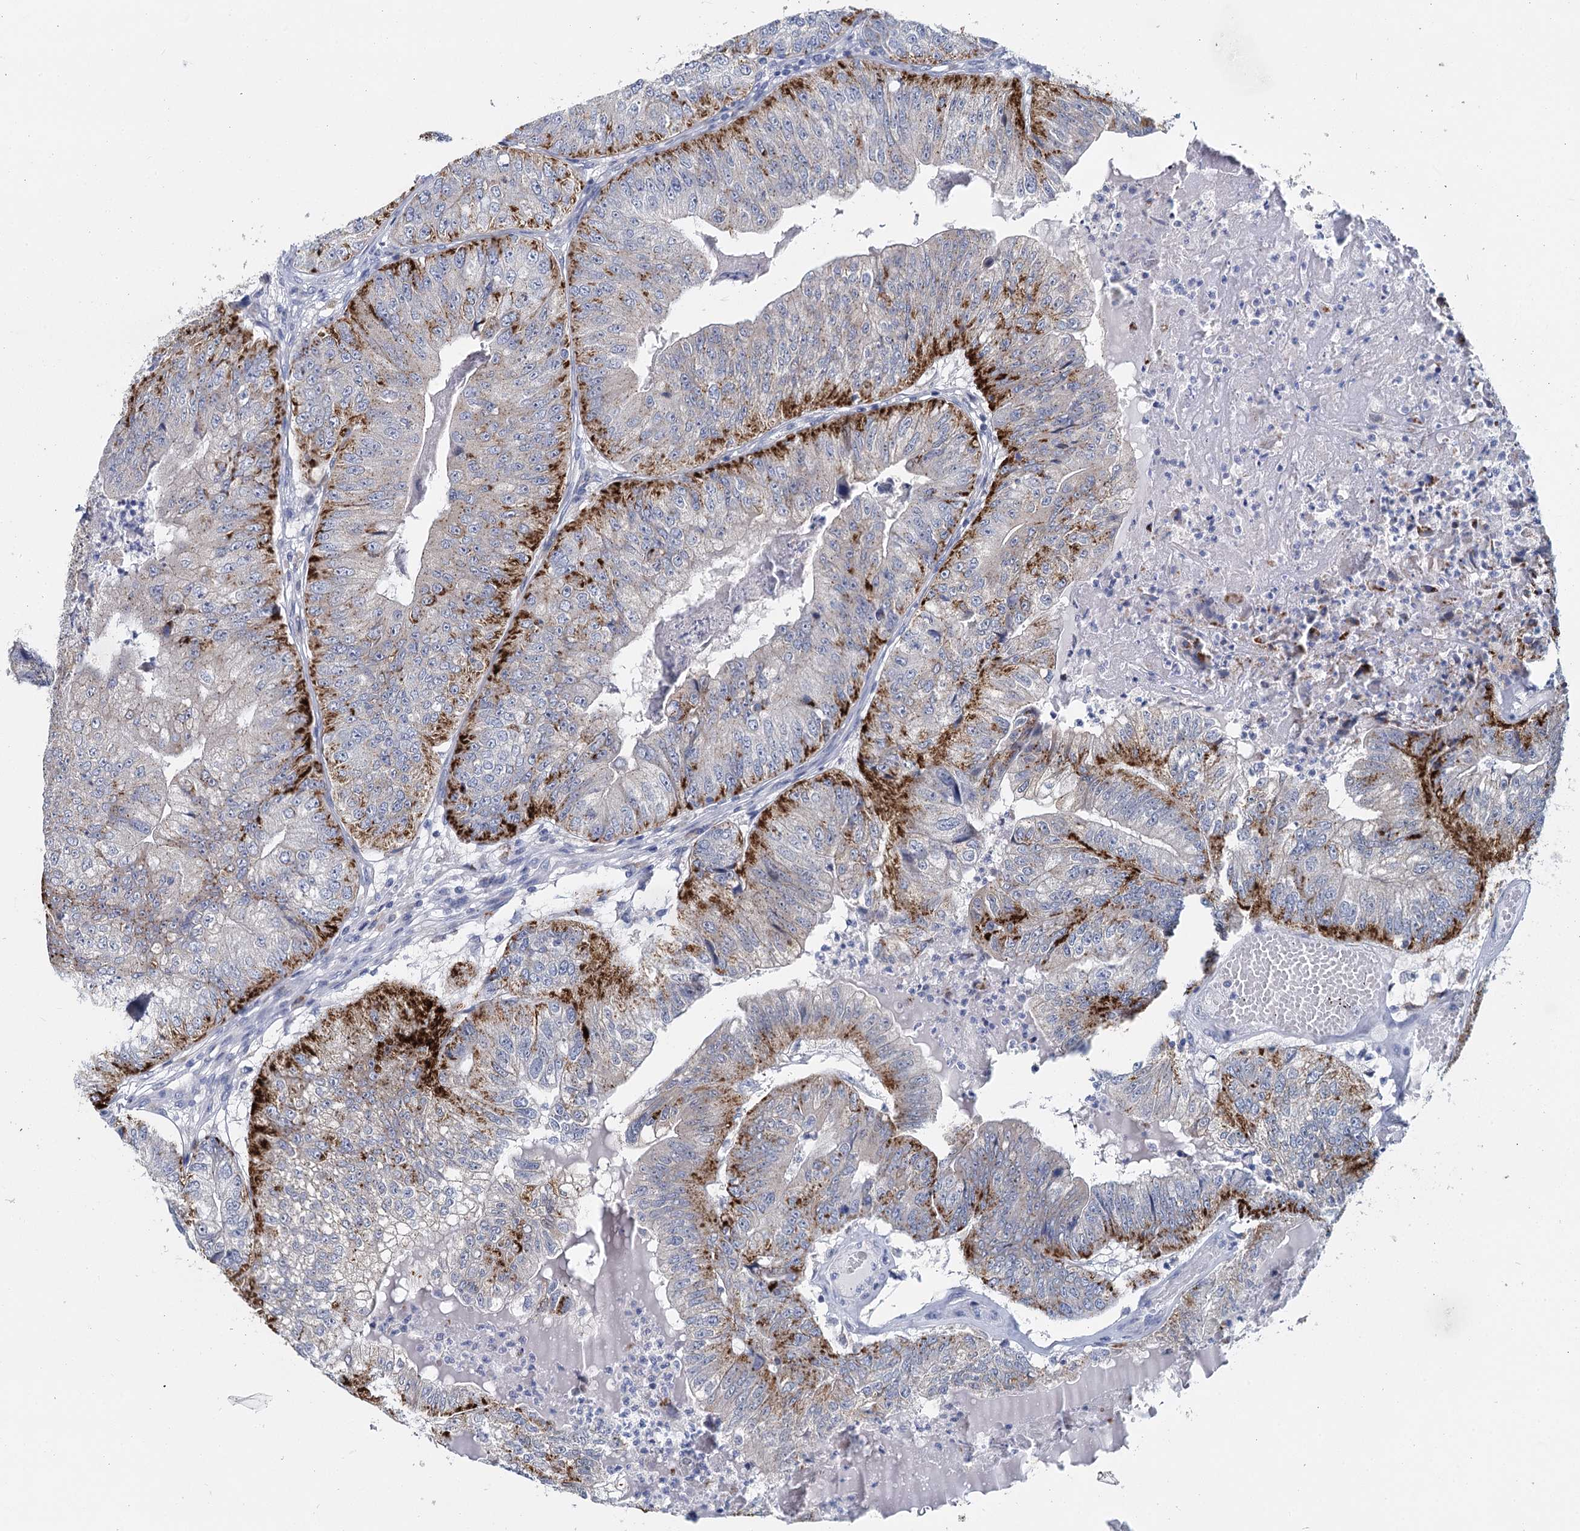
{"staining": {"intensity": "strong", "quantity": "25%-75%", "location": "cytoplasmic/membranous"}, "tissue": "colorectal cancer", "cell_type": "Tumor cells", "image_type": "cancer", "snomed": [{"axis": "morphology", "description": "Adenocarcinoma, NOS"}, {"axis": "topography", "description": "Colon"}], "caption": "This histopathology image shows adenocarcinoma (colorectal) stained with IHC to label a protein in brown. The cytoplasmic/membranous of tumor cells show strong positivity for the protein. Nuclei are counter-stained blue.", "gene": "METTL7B", "patient": {"sex": "female", "age": 67}}